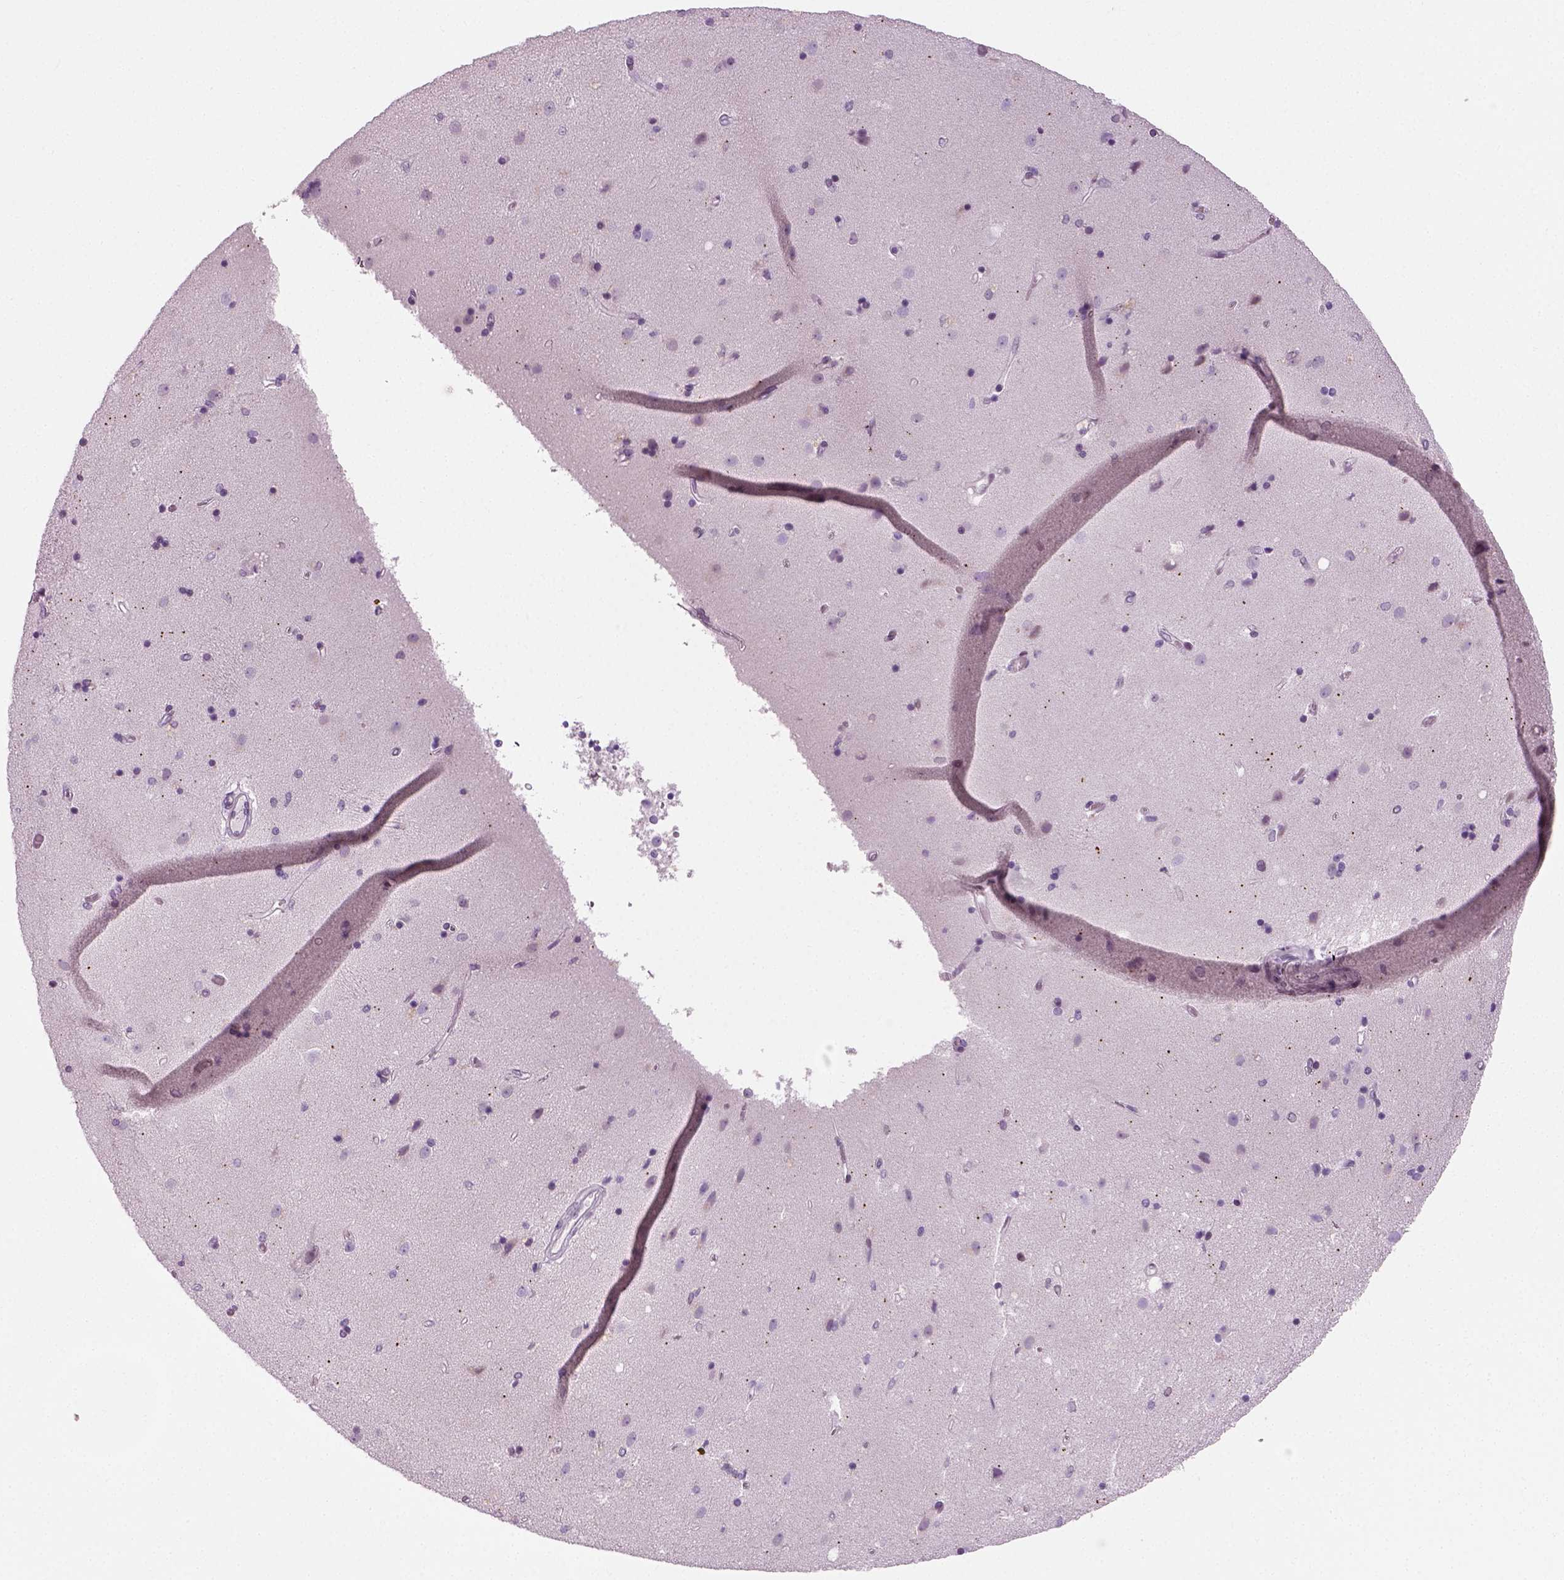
{"staining": {"intensity": "negative", "quantity": "none", "location": "none"}, "tissue": "caudate", "cell_type": "Glial cells", "image_type": "normal", "snomed": [{"axis": "morphology", "description": "Normal tissue, NOS"}, {"axis": "topography", "description": "Lateral ventricle wall"}], "caption": "The photomicrograph exhibits no significant expression in glial cells of caudate.", "gene": "SPATA31E1", "patient": {"sex": "female", "age": 71}}